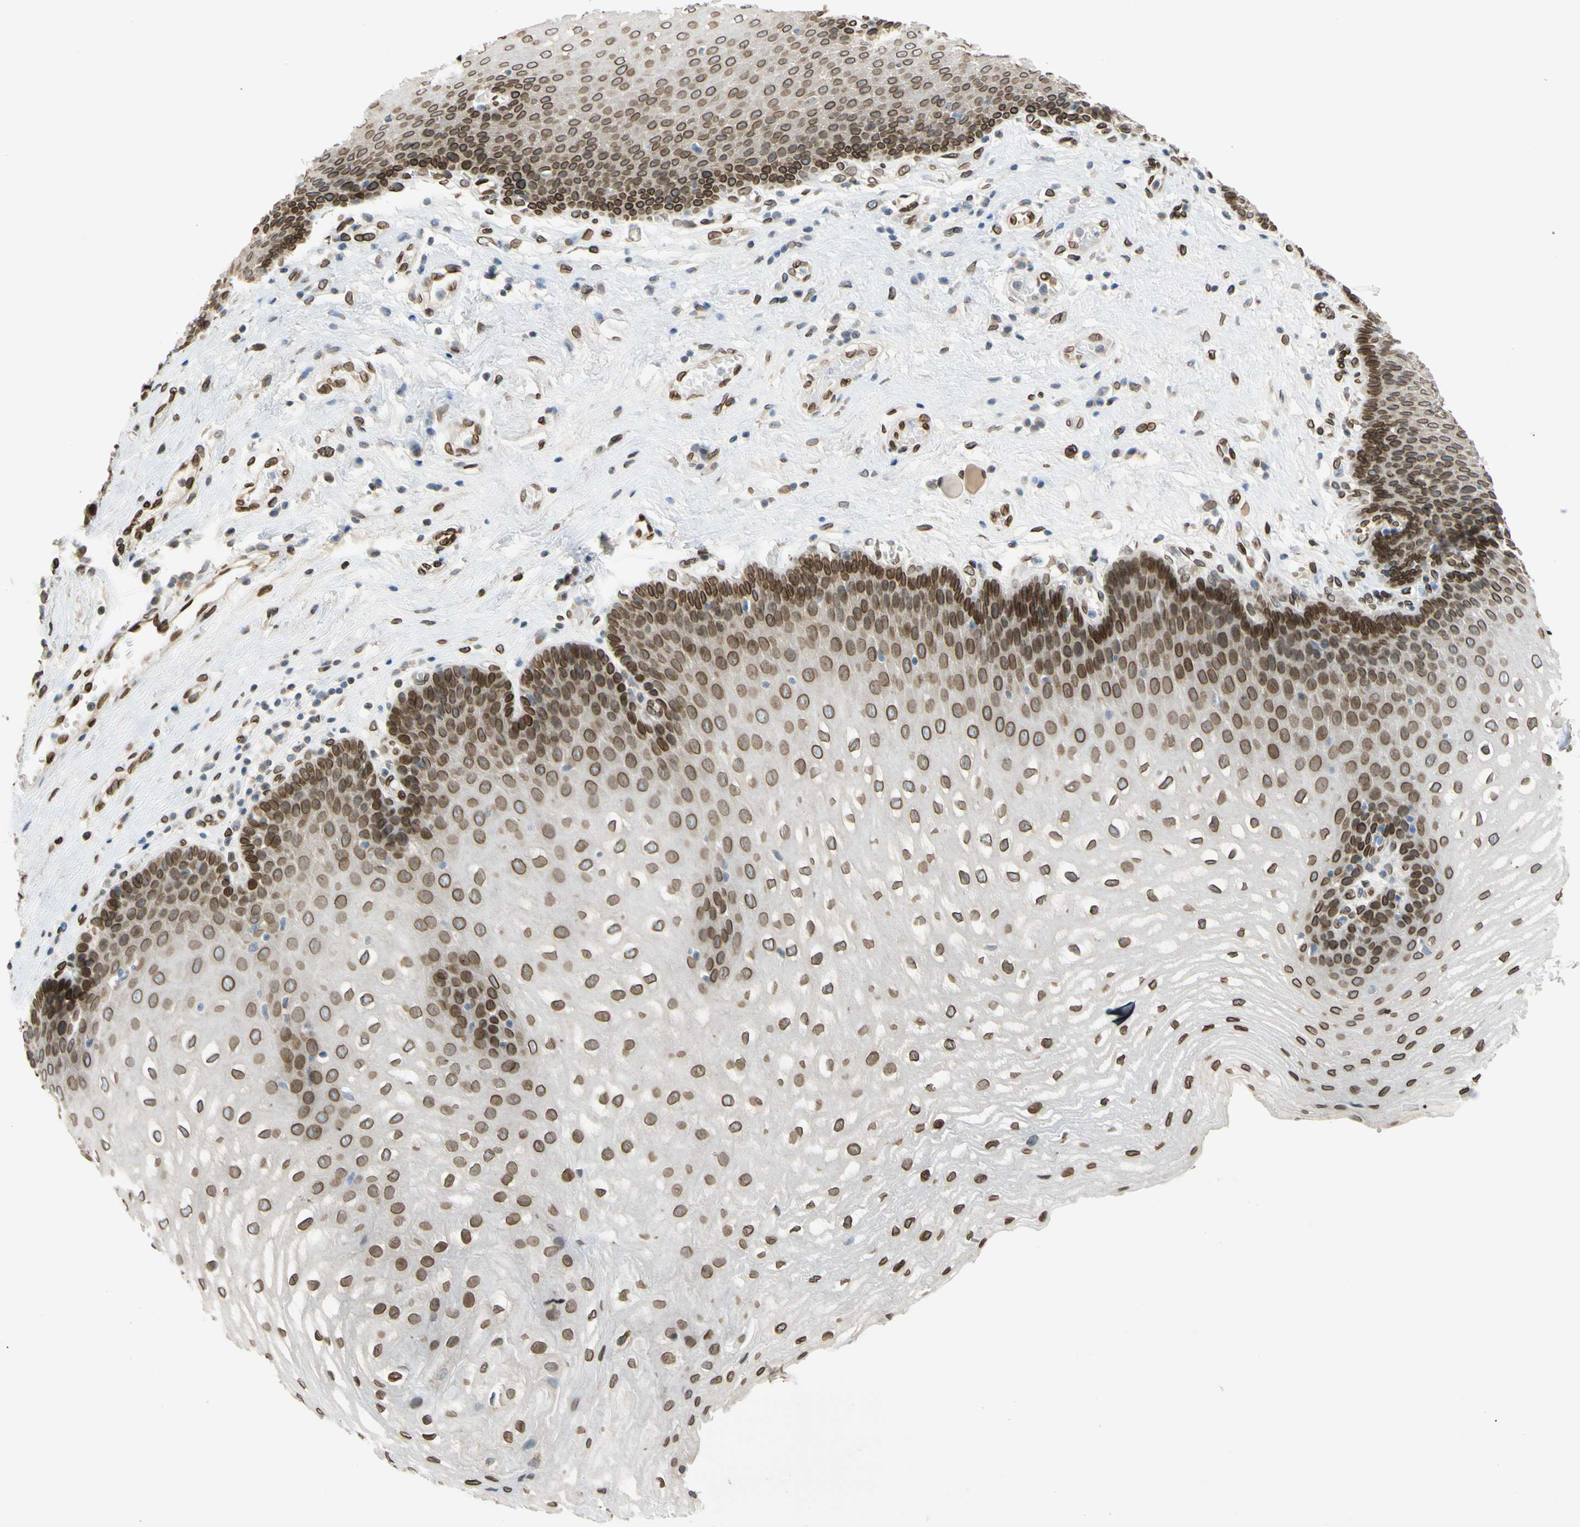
{"staining": {"intensity": "strong", "quantity": ">75%", "location": "cytoplasmic/membranous,nuclear"}, "tissue": "esophagus", "cell_type": "Squamous epithelial cells", "image_type": "normal", "snomed": [{"axis": "morphology", "description": "Normal tissue, NOS"}, {"axis": "topography", "description": "Esophagus"}], "caption": "Strong cytoplasmic/membranous,nuclear positivity is identified in approximately >75% of squamous epithelial cells in normal esophagus. (Brightfield microscopy of DAB IHC at high magnification).", "gene": "SUN1", "patient": {"sex": "male", "age": 48}}